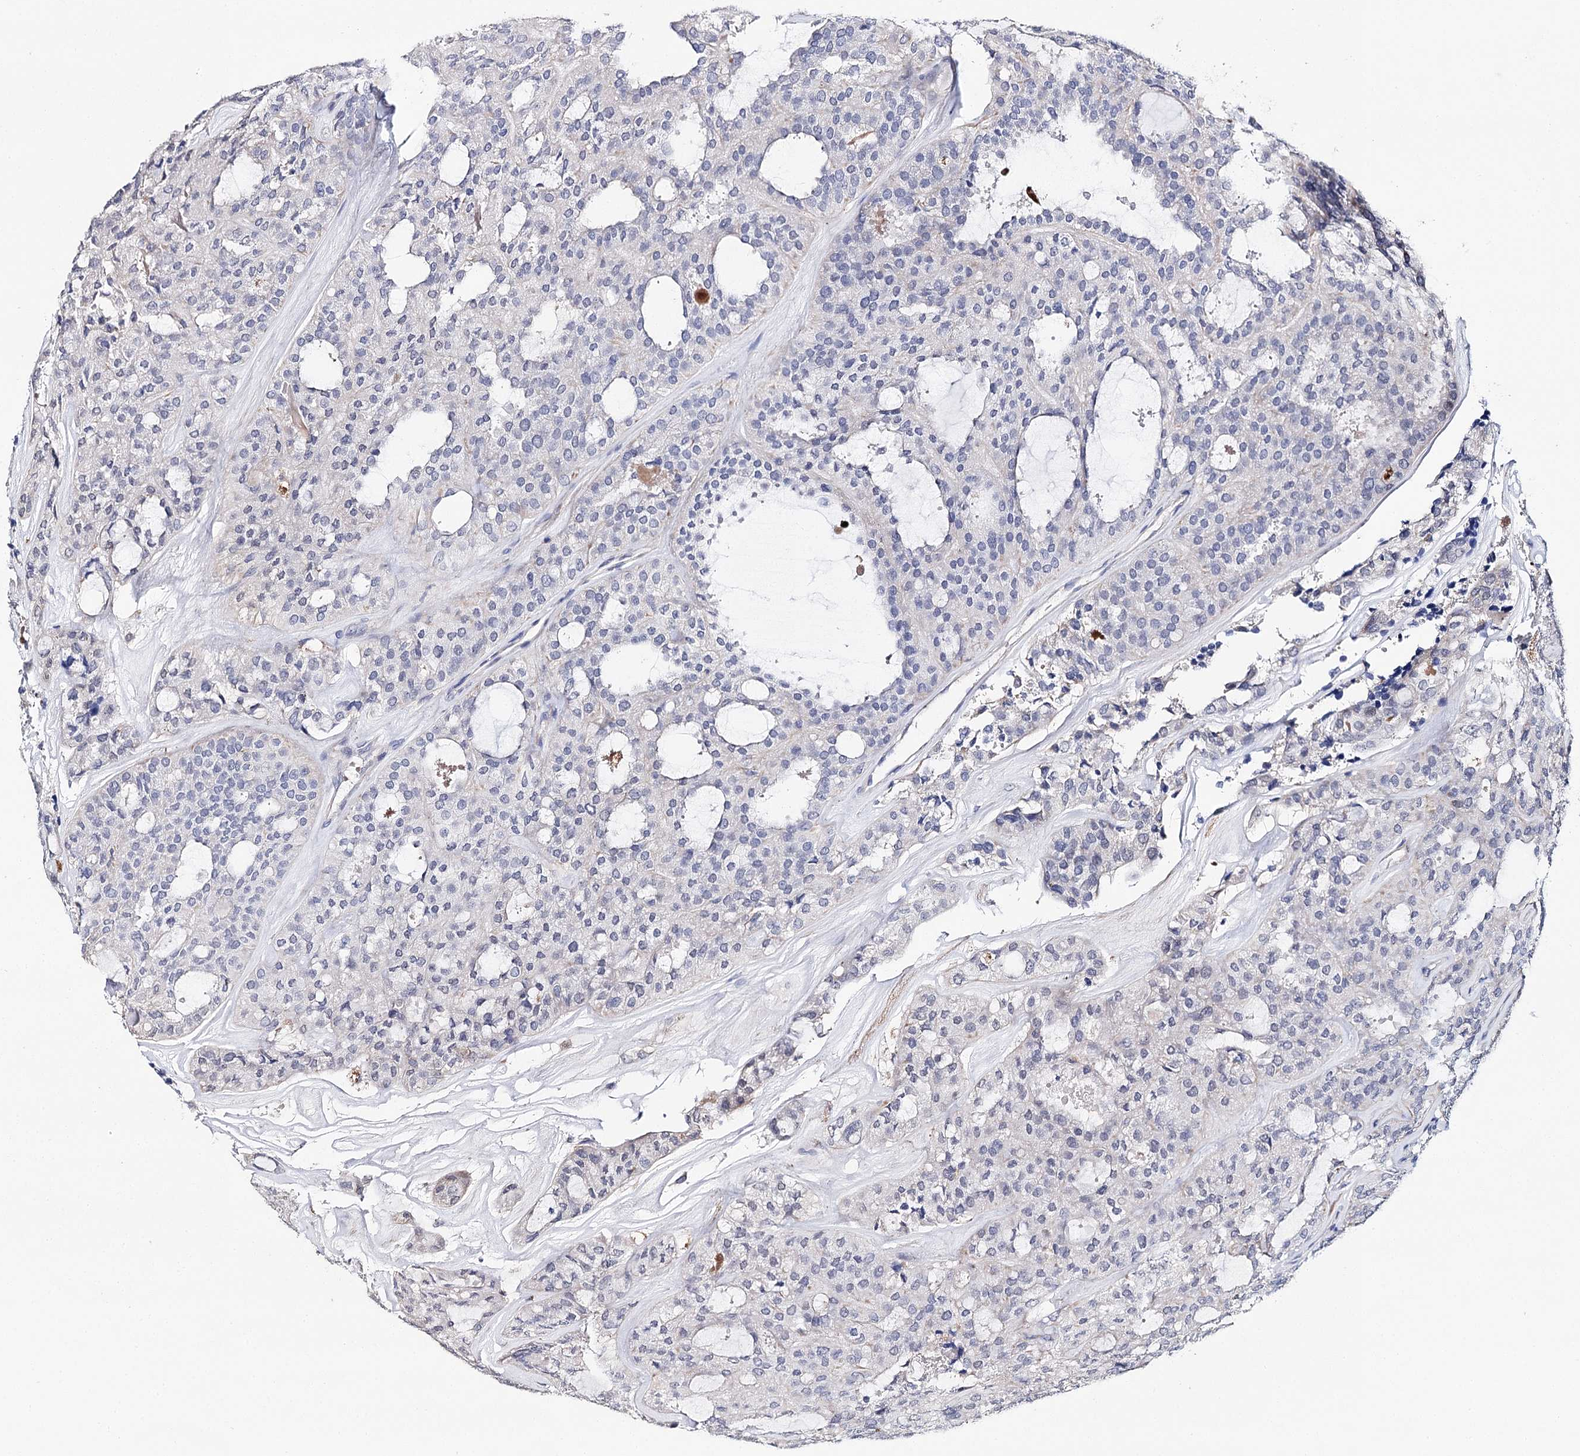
{"staining": {"intensity": "negative", "quantity": "none", "location": "none"}, "tissue": "thyroid cancer", "cell_type": "Tumor cells", "image_type": "cancer", "snomed": [{"axis": "morphology", "description": "Follicular adenoma carcinoma, NOS"}, {"axis": "topography", "description": "Thyroid gland"}], "caption": "Human thyroid cancer (follicular adenoma carcinoma) stained for a protein using immunohistochemistry (IHC) displays no positivity in tumor cells.", "gene": "EPYC", "patient": {"sex": "male", "age": 75}}